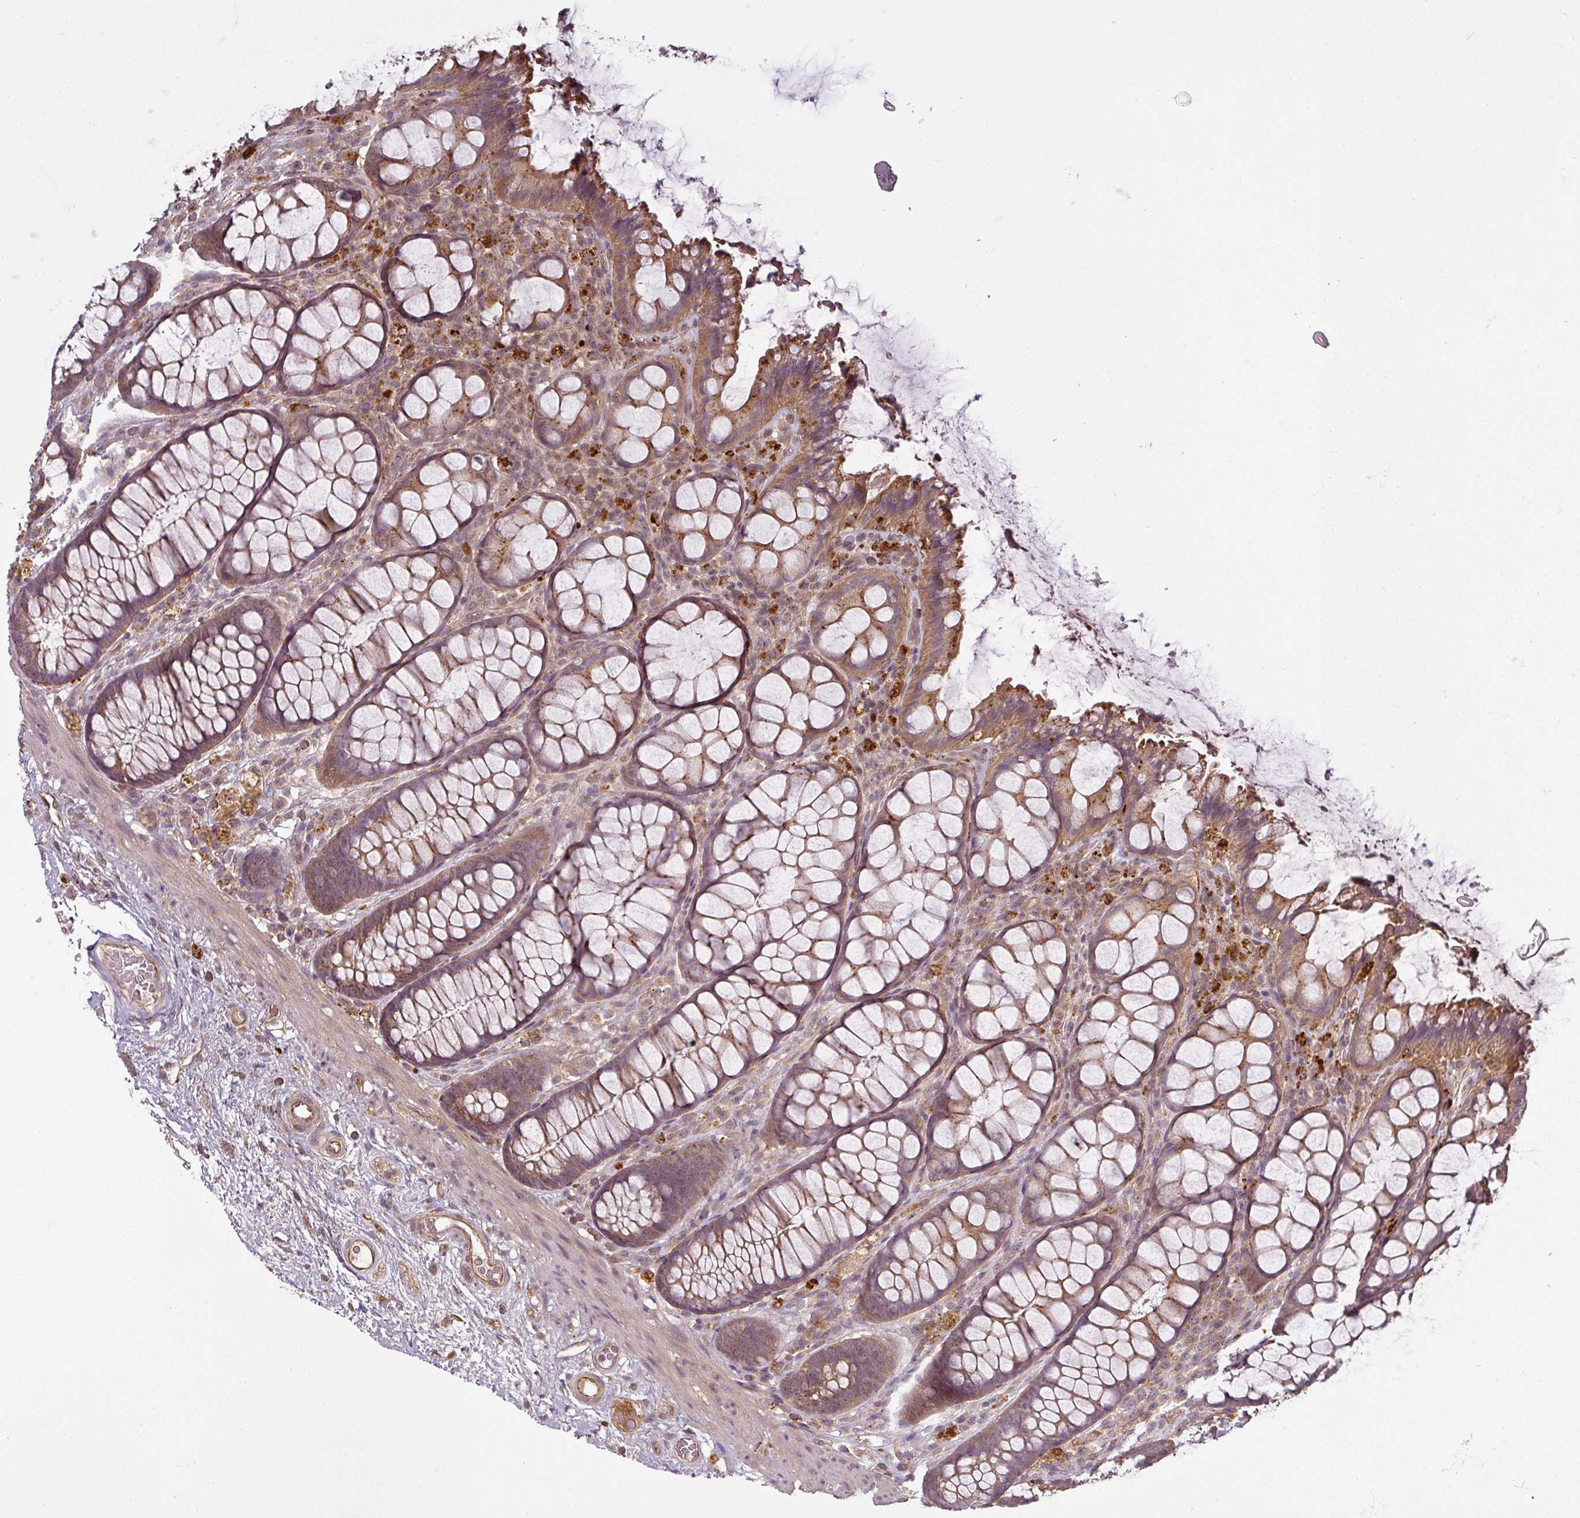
{"staining": {"intensity": "moderate", "quantity": ">75%", "location": "cytoplasmic/membranous"}, "tissue": "rectum", "cell_type": "Glandular cells", "image_type": "normal", "snomed": [{"axis": "morphology", "description": "Normal tissue, NOS"}, {"axis": "topography", "description": "Rectum"}], "caption": "Immunohistochemistry staining of normal rectum, which displays medium levels of moderate cytoplasmic/membranous staining in approximately >75% of glandular cells indicating moderate cytoplasmic/membranous protein positivity. The staining was performed using DAB (3,3'-diaminobenzidine) (brown) for protein detection and nuclei were counterstained in hematoxylin (blue).", "gene": "DIMT1", "patient": {"sex": "female", "age": 67}}